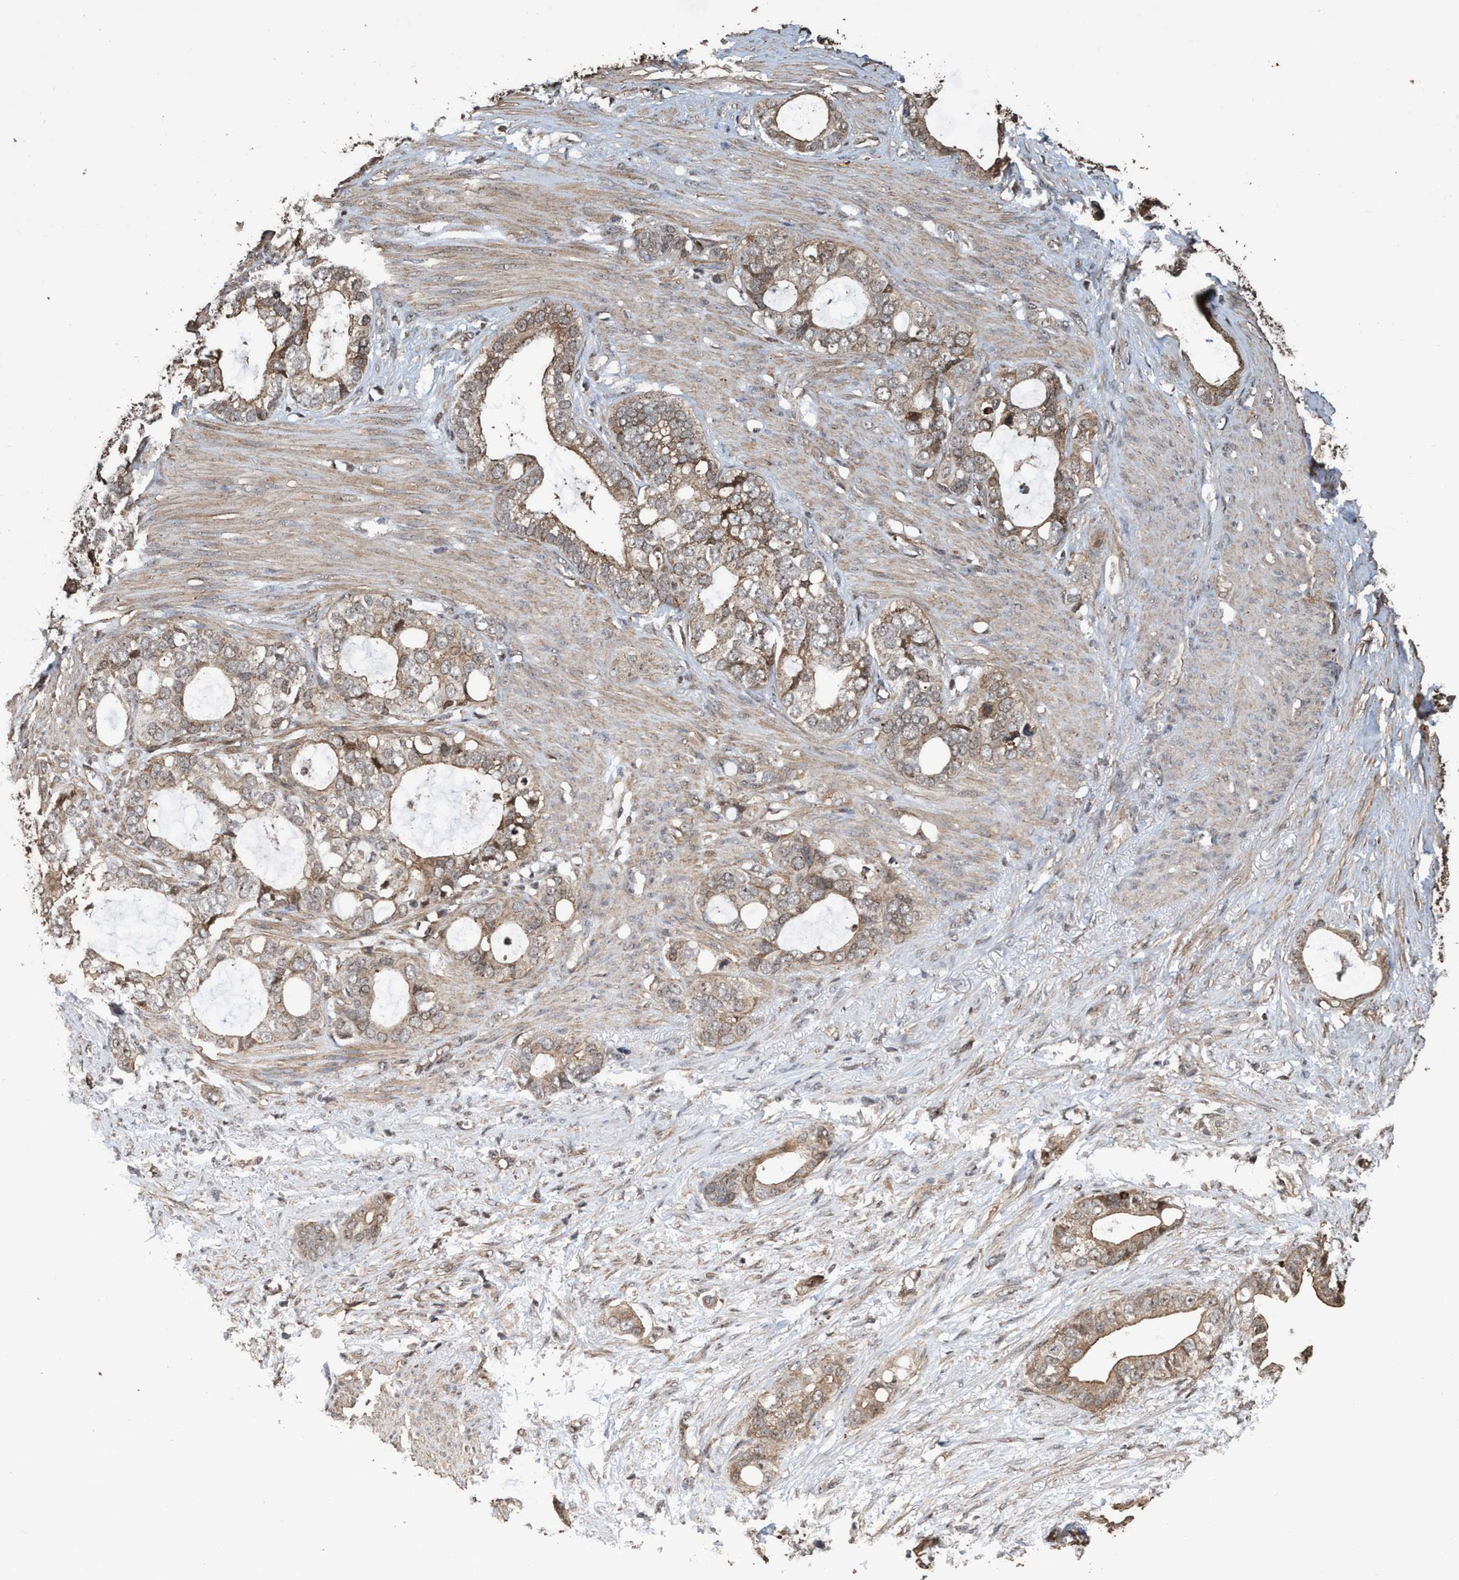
{"staining": {"intensity": "moderate", "quantity": ">75%", "location": "cytoplasmic/membranous"}, "tissue": "stomach cancer", "cell_type": "Tumor cells", "image_type": "cancer", "snomed": [{"axis": "morphology", "description": "Adenocarcinoma, NOS"}, {"axis": "topography", "description": "Stomach"}], "caption": "Immunohistochemistry (IHC) of human stomach adenocarcinoma shows medium levels of moderate cytoplasmic/membranous staining in approximately >75% of tumor cells.", "gene": "TRPC7", "patient": {"sex": "female", "age": 75}}